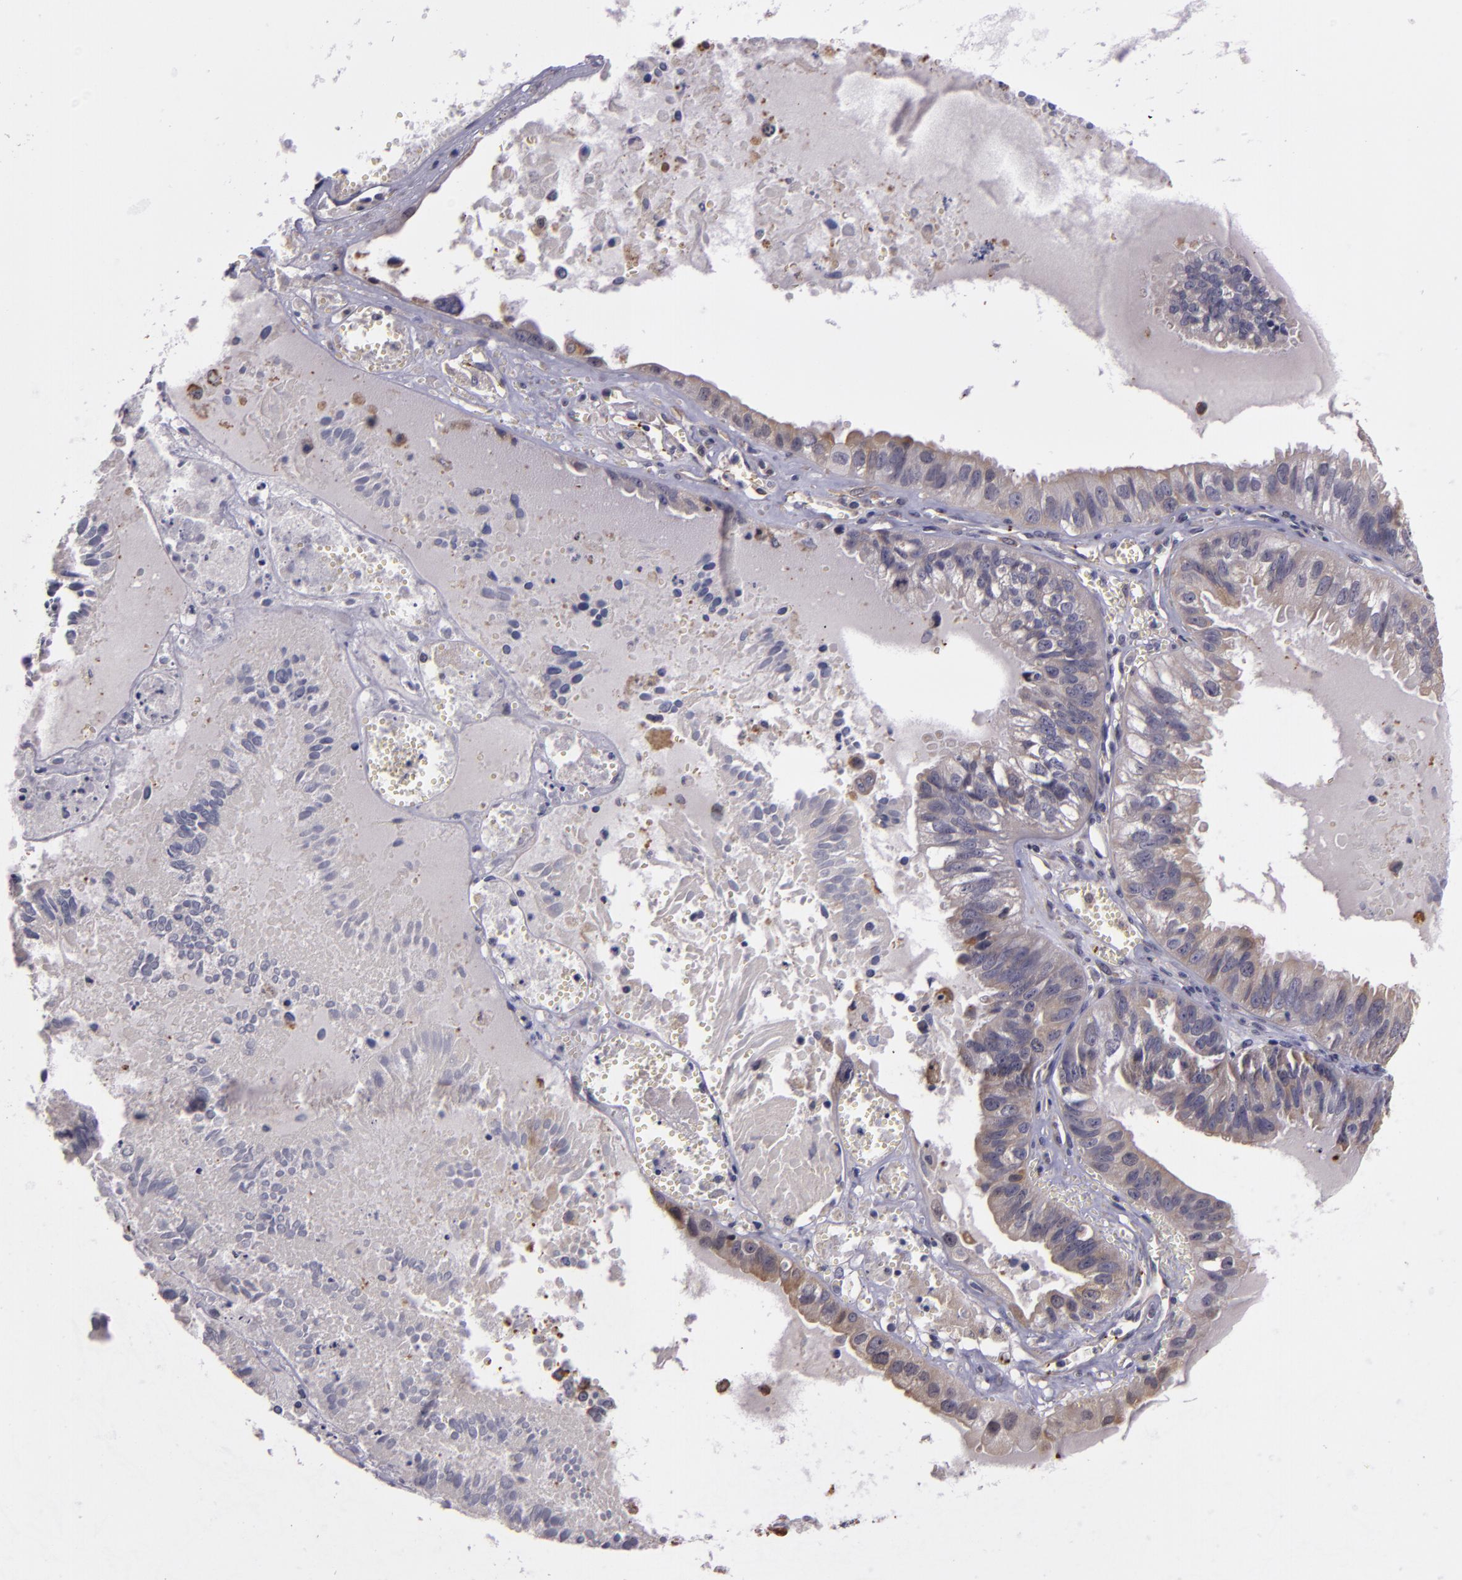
{"staining": {"intensity": "moderate", "quantity": "25%-75%", "location": "cytoplasmic/membranous"}, "tissue": "ovarian cancer", "cell_type": "Tumor cells", "image_type": "cancer", "snomed": [{"axis": "morphology", "description": "Carcinoma, endometroid"}, {"axis": "topography", "description": "Ovary"}], "caption": "A medium amount of moderate cytoplasmic/membranous positivity is seen in about 25%-75% of tumor cells in ovarian cancer (endometroid carcinoma) tissue. (DAB = brown stain, brightfield microscopy at high magnification).", "gene": "SYTL4", "patient": {"sex": "female", "age": 85}}